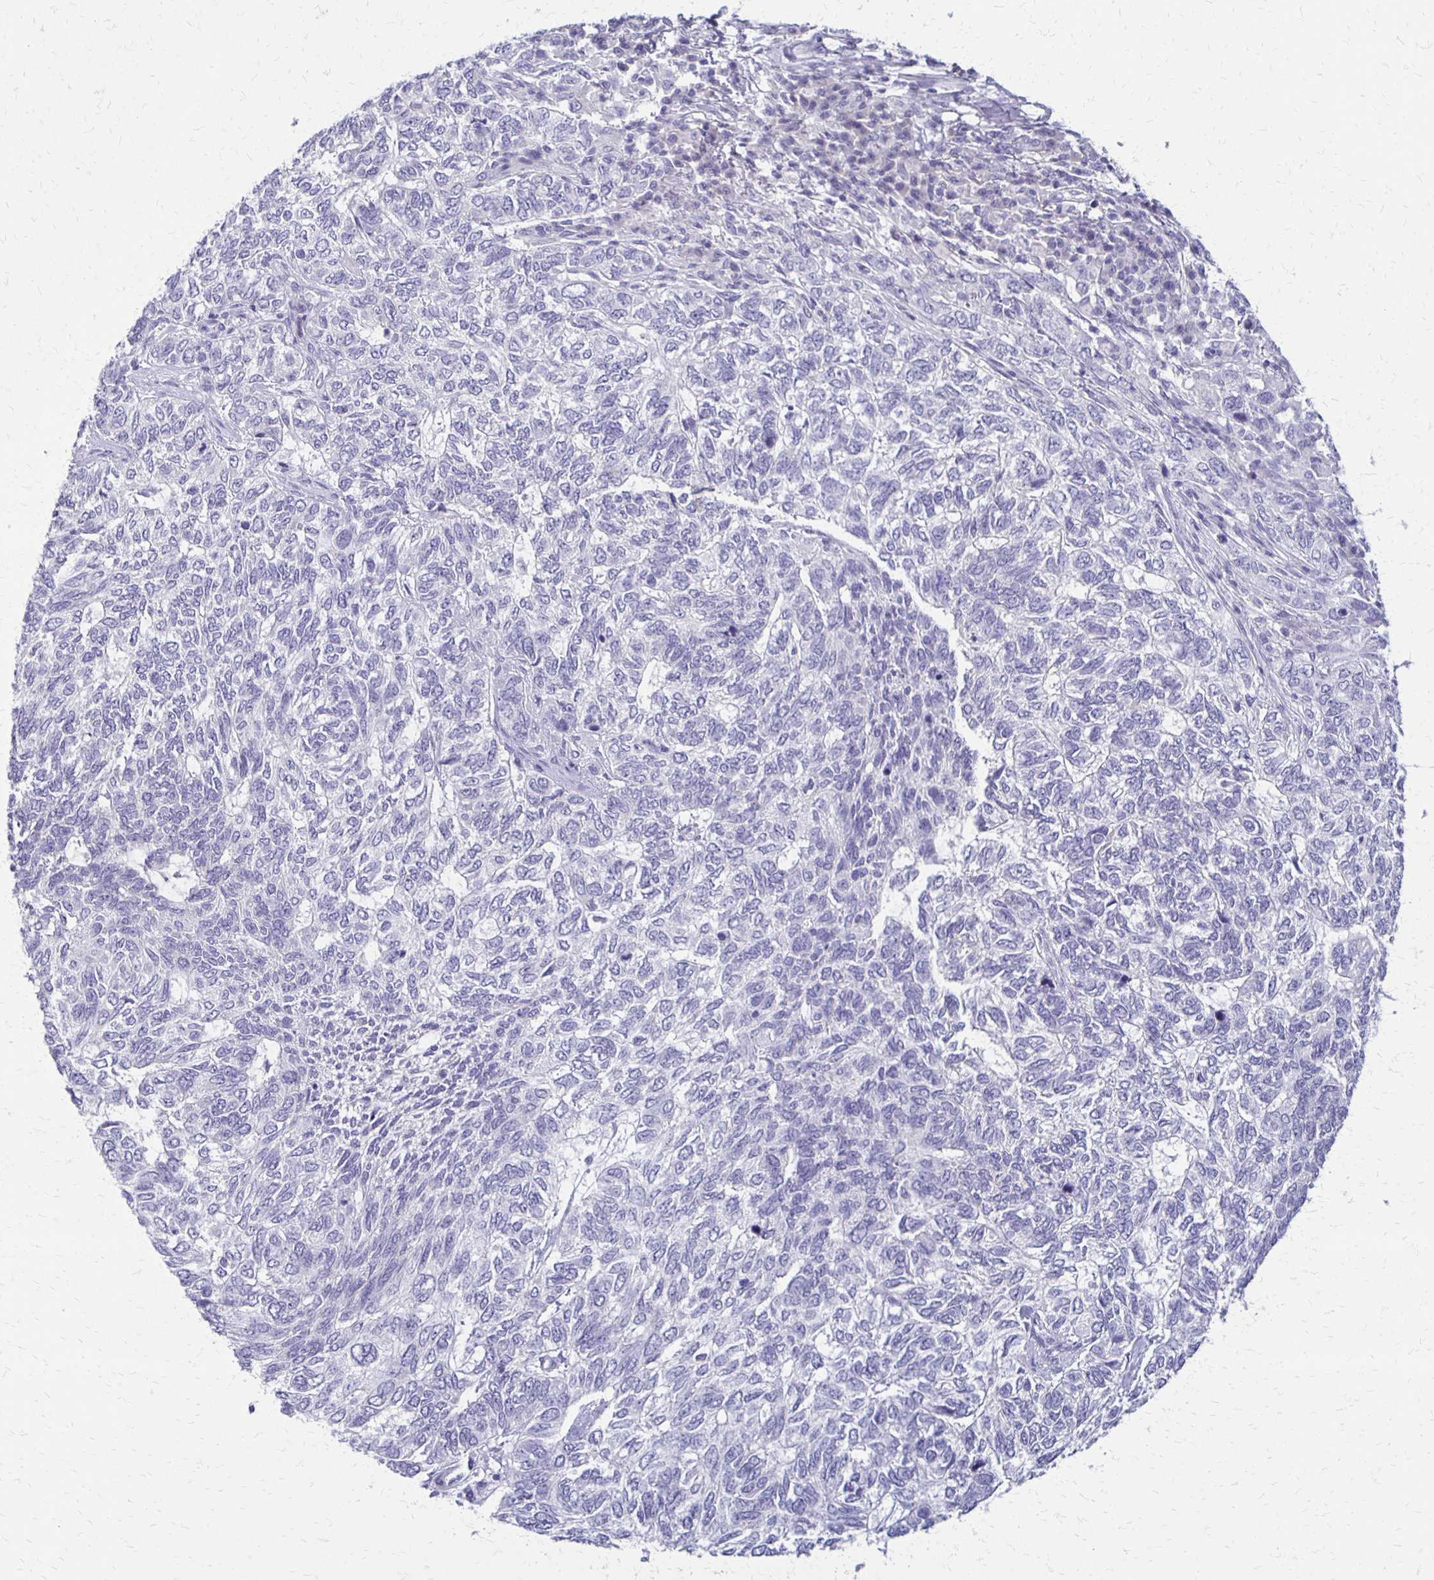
{"staining": {"intensity": "negative", "quantity": "none", "location": "none"}, "tissue": "skin cancer", "cell_type": "Tumor cells", "image_type": "cancer", "snomed": [{"axis": "morphology", "description": "Basal cell carcinoma"}, {"axis": "topography", "description": "Skin"}], "caption": "Image shows no protein positivity in tumor cells of skin cancer (basal cell carcinoma) tissue. The staining is performed using DAB brown chromogen with nuclei counter-stained in using hematoxylin.", "gene": "RHOC", "patient": {"sex": "female", "age": 65}}